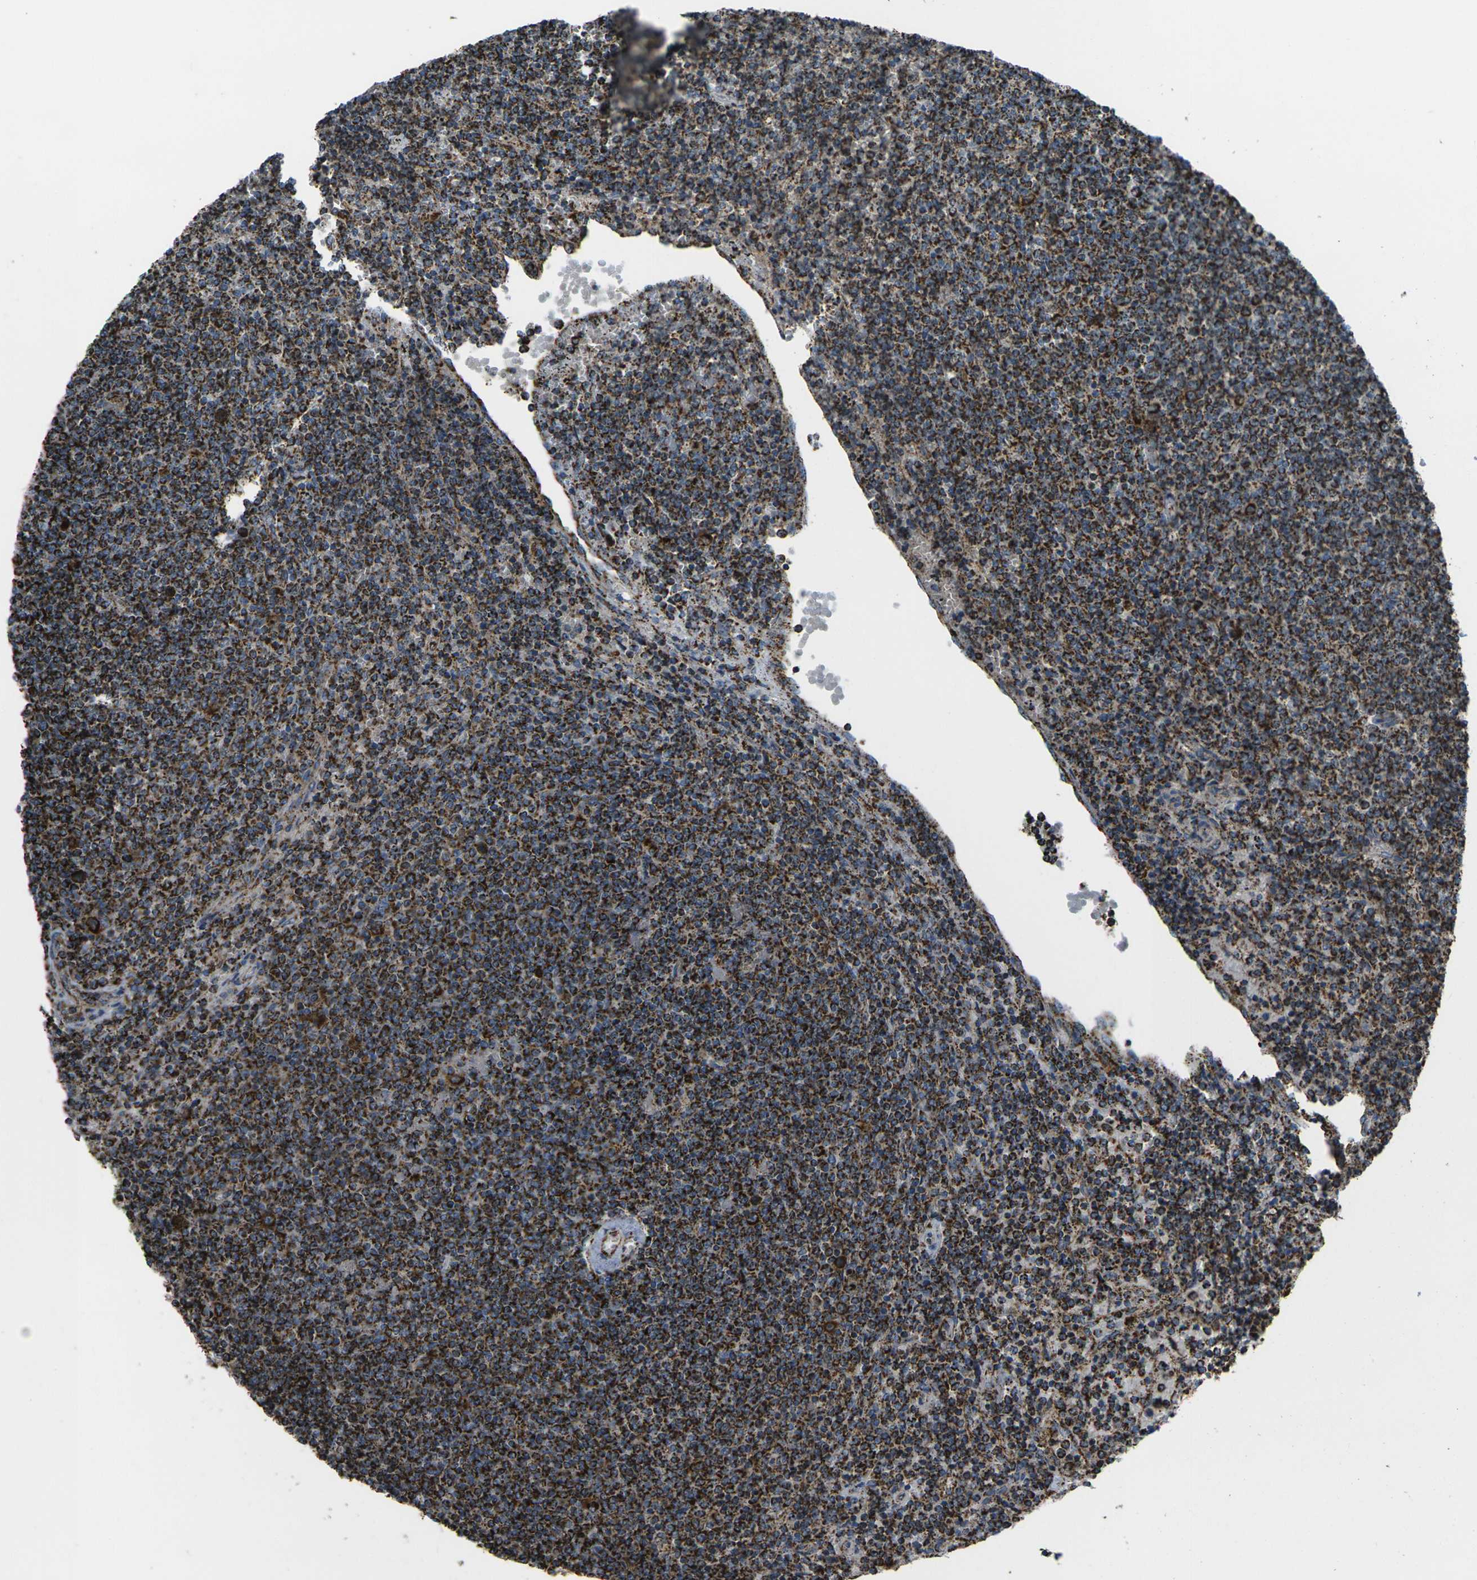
{"staining": {"intensity": "strong", "quantity": ">75%", "location": "cytoplasmic/membranous"}, "tissue": "lymphoma", "cell_type": "Tumor cells", "image_type": "cancer", "snomed": [{"axis": "morphology", "description": "Malignant lymphoma, non-Hodgkin's type, Low grade"}, {"axis": "topography", "description": "Spleen"}], "caption": "An image of lymphoma stained for a protein shows strong cytoplasmic/membranous brown staining in tumor cells. The staining was performed using DAB (3,3'-diaminobenzidine), with brown indicating positive protein expression. Nuclei are stained blue with hematoxylin.", "gene": "KLHL5", "patient": {"sex": "female", "age": 50}}